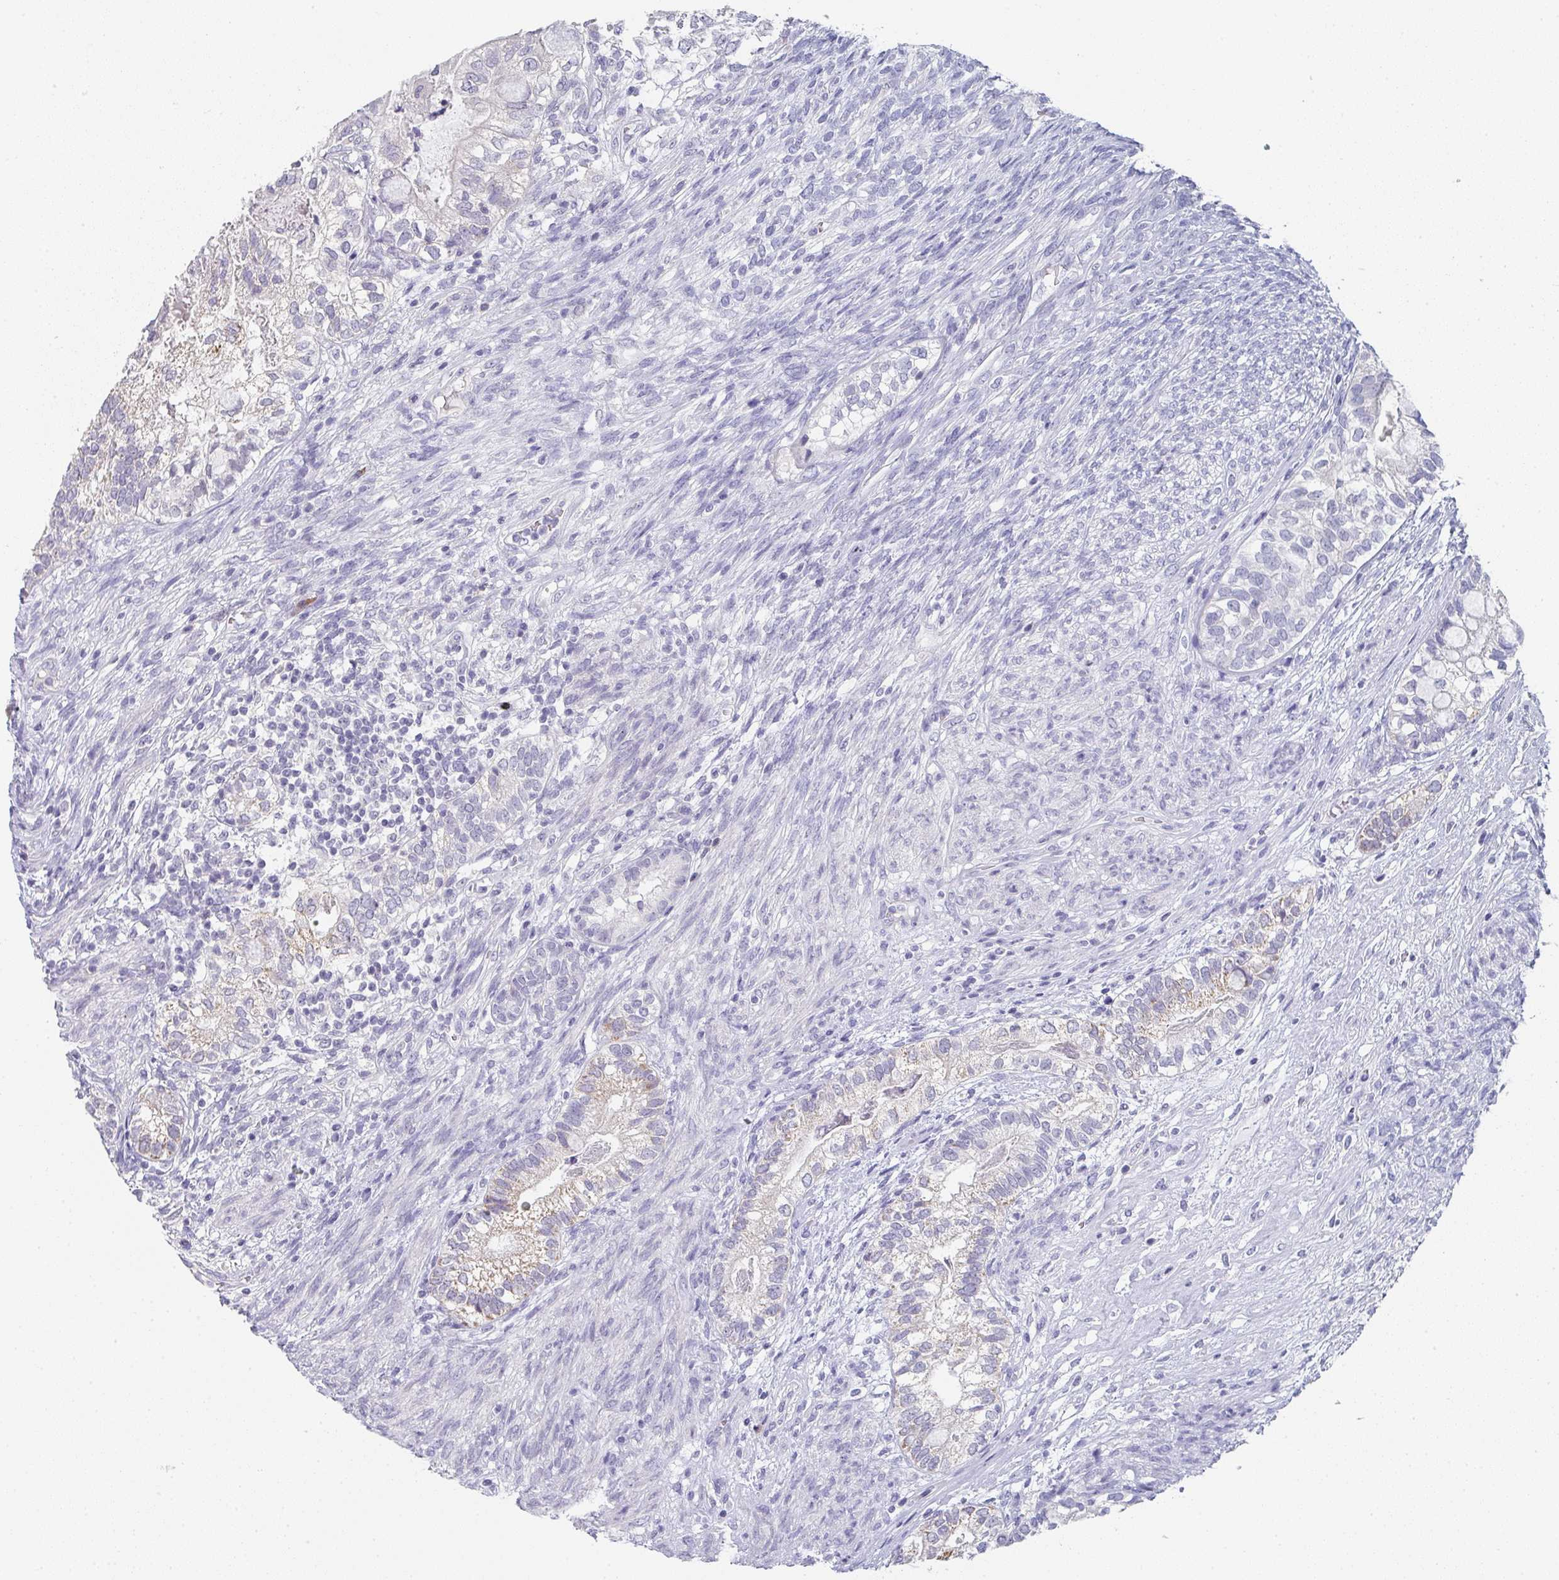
{"staining": {"intensity": "weak", "quantity": "<25%", "location": "cytoplasmic/membranous"}, "tissue": "testis cancer", "cell_type": "Tumor cells", "image_type": "cancer", "snomed": [{"axis": "morphology", "description": "Seminoma, NOS"}, {"axis": "morphology", "description": "Carcinoma, Embryonal, NOS"}, {"axis": "topography", "description": "Testis"}], "caption": "Human testis embryonal carcinoma stained for a protein using immunohistochemistry displays no positivity in tumor cells.", "gene": "NOXRED1", "patient": {"sex": "male", "age": 41}}